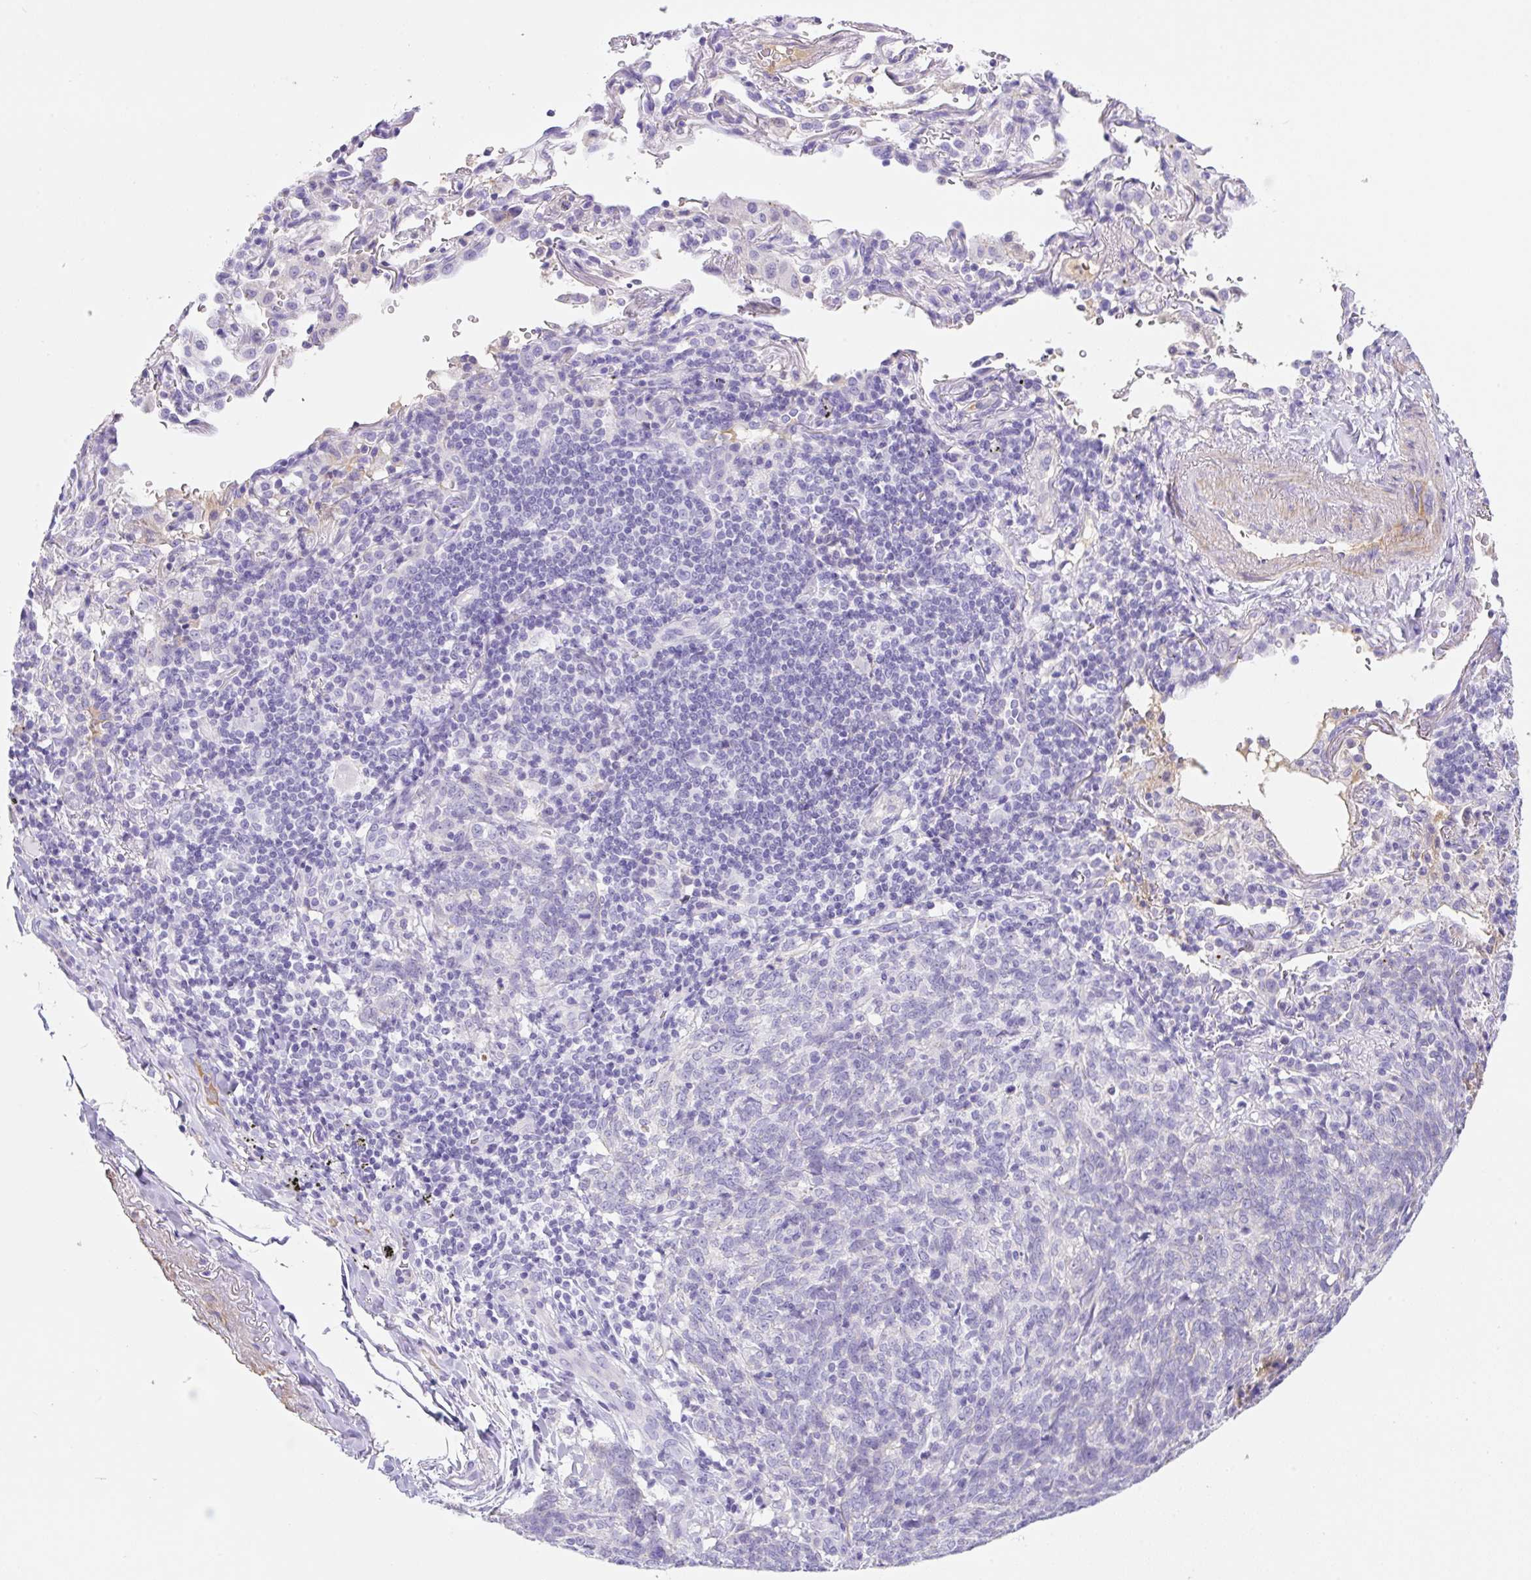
{"staining": {"intensity": "negative", "quantity": "none", "location": "none"}, "tissue": "lung cancer", "cell_type": "Tumor cells", "image_type": "cancer", "snomed": [{"axis": "morphology", "description": "Squamous cell carcinoma, NOS"}, {"axis": "topography", "description": "Lung"}], "caption": "IHC micrograph of lung squamous cell carcinoma stained for a protein (brown), which reveals no expression in tumor cells.", "gene": "TDRD15", "patient": {"sex": "female", "age": 72}}